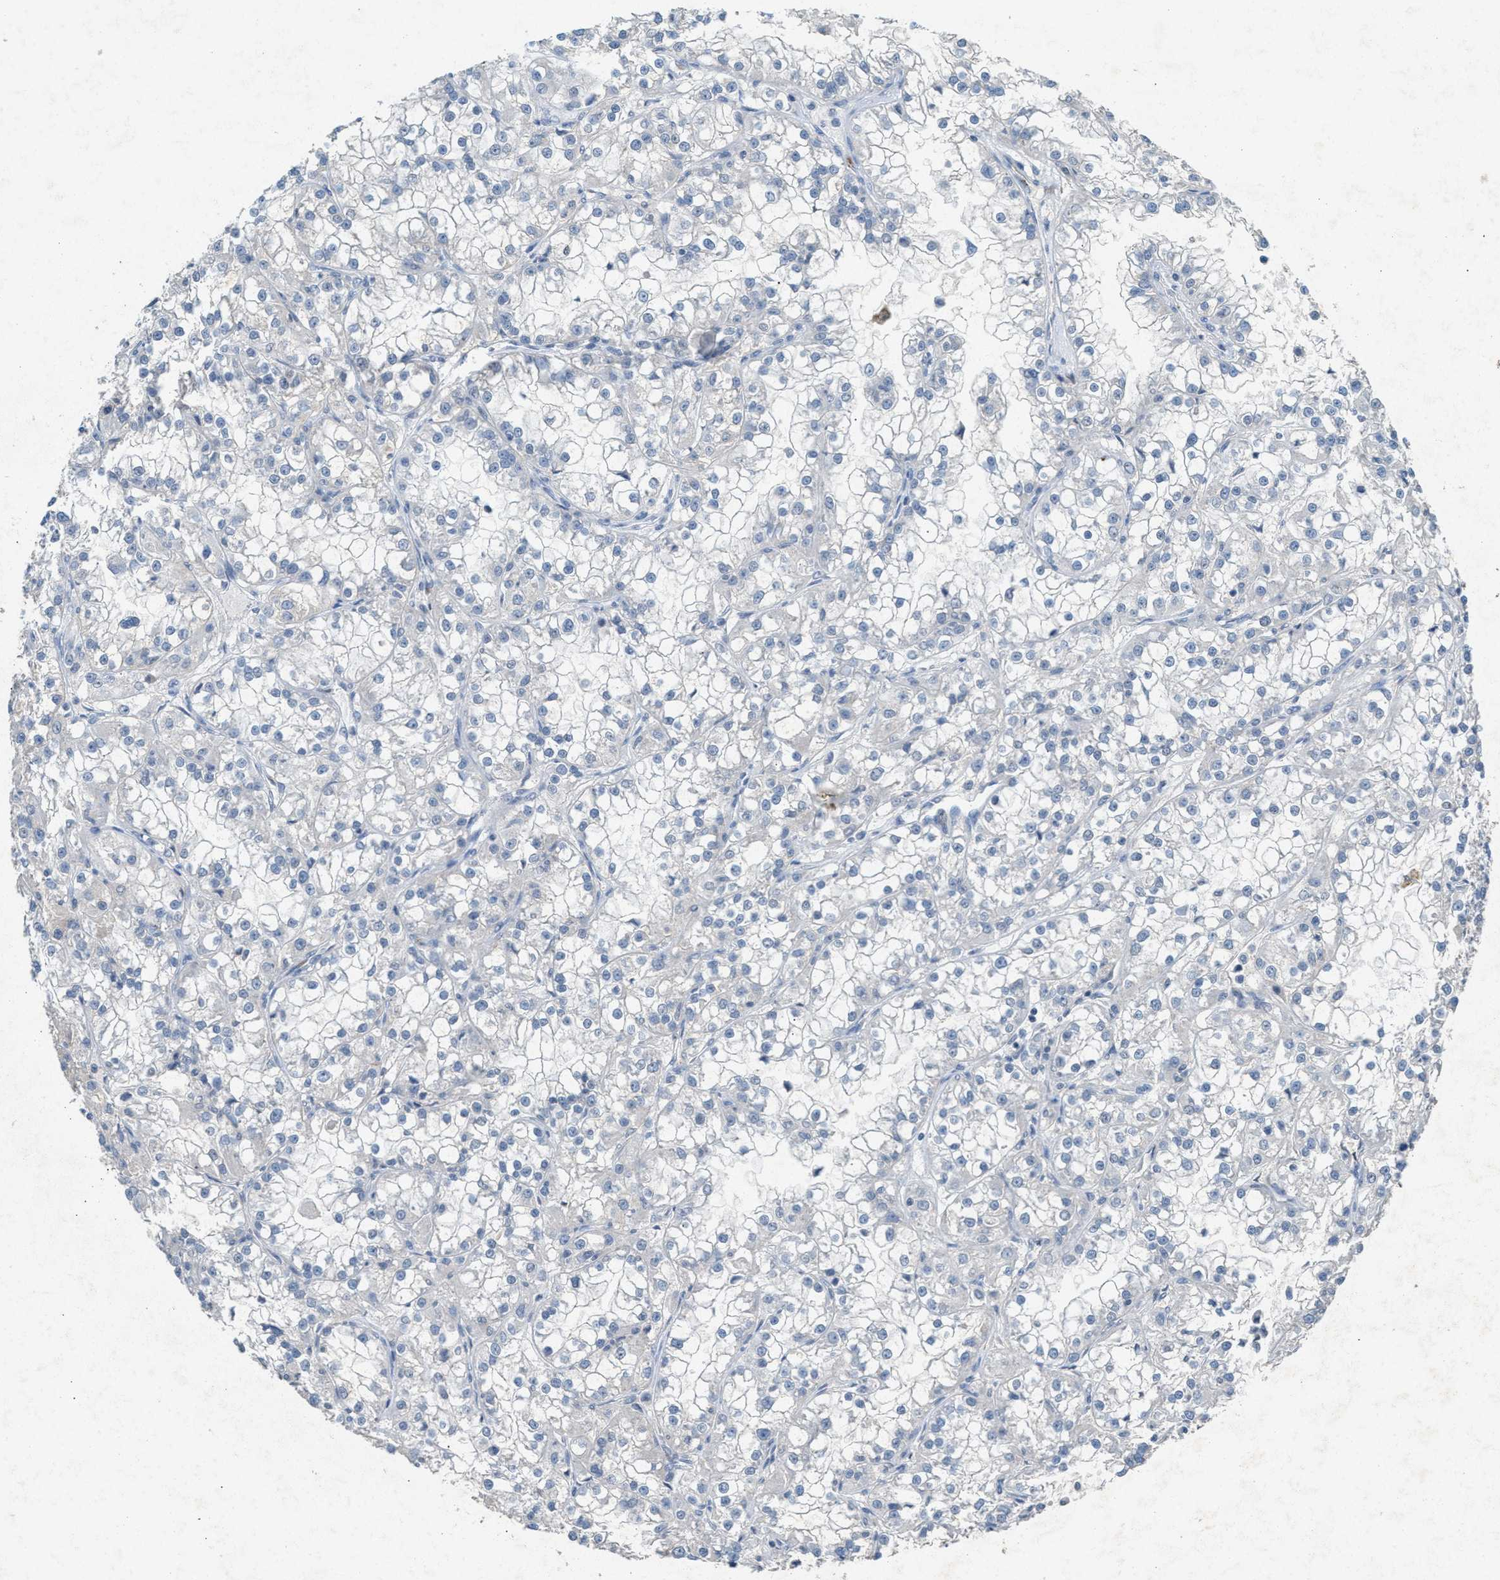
{"staining": {"intensity": "negative", "quantity": "none", "location": "none"}, "tissue": "renal cancer", "cell_type": "Tumor cells", "image_type": "cancer", "snomed": [{"axis": "morphology", "description": "Adenocarcinoma, NOS"}, {"axis": "topography", "description": "Kidney"}], "caption": "Immunohistochemistry (IHC) photomicrograph of human adenocarcinoma (renal) stained for a protein (brown), which reveals no positivity in tumor cells. (DAB (3,3'-diaminobenzidine) immunohistochemistry (IHC), high magnification).", "gene": "SLC5A5", "patient": {"sex": "female", "age": 52}}